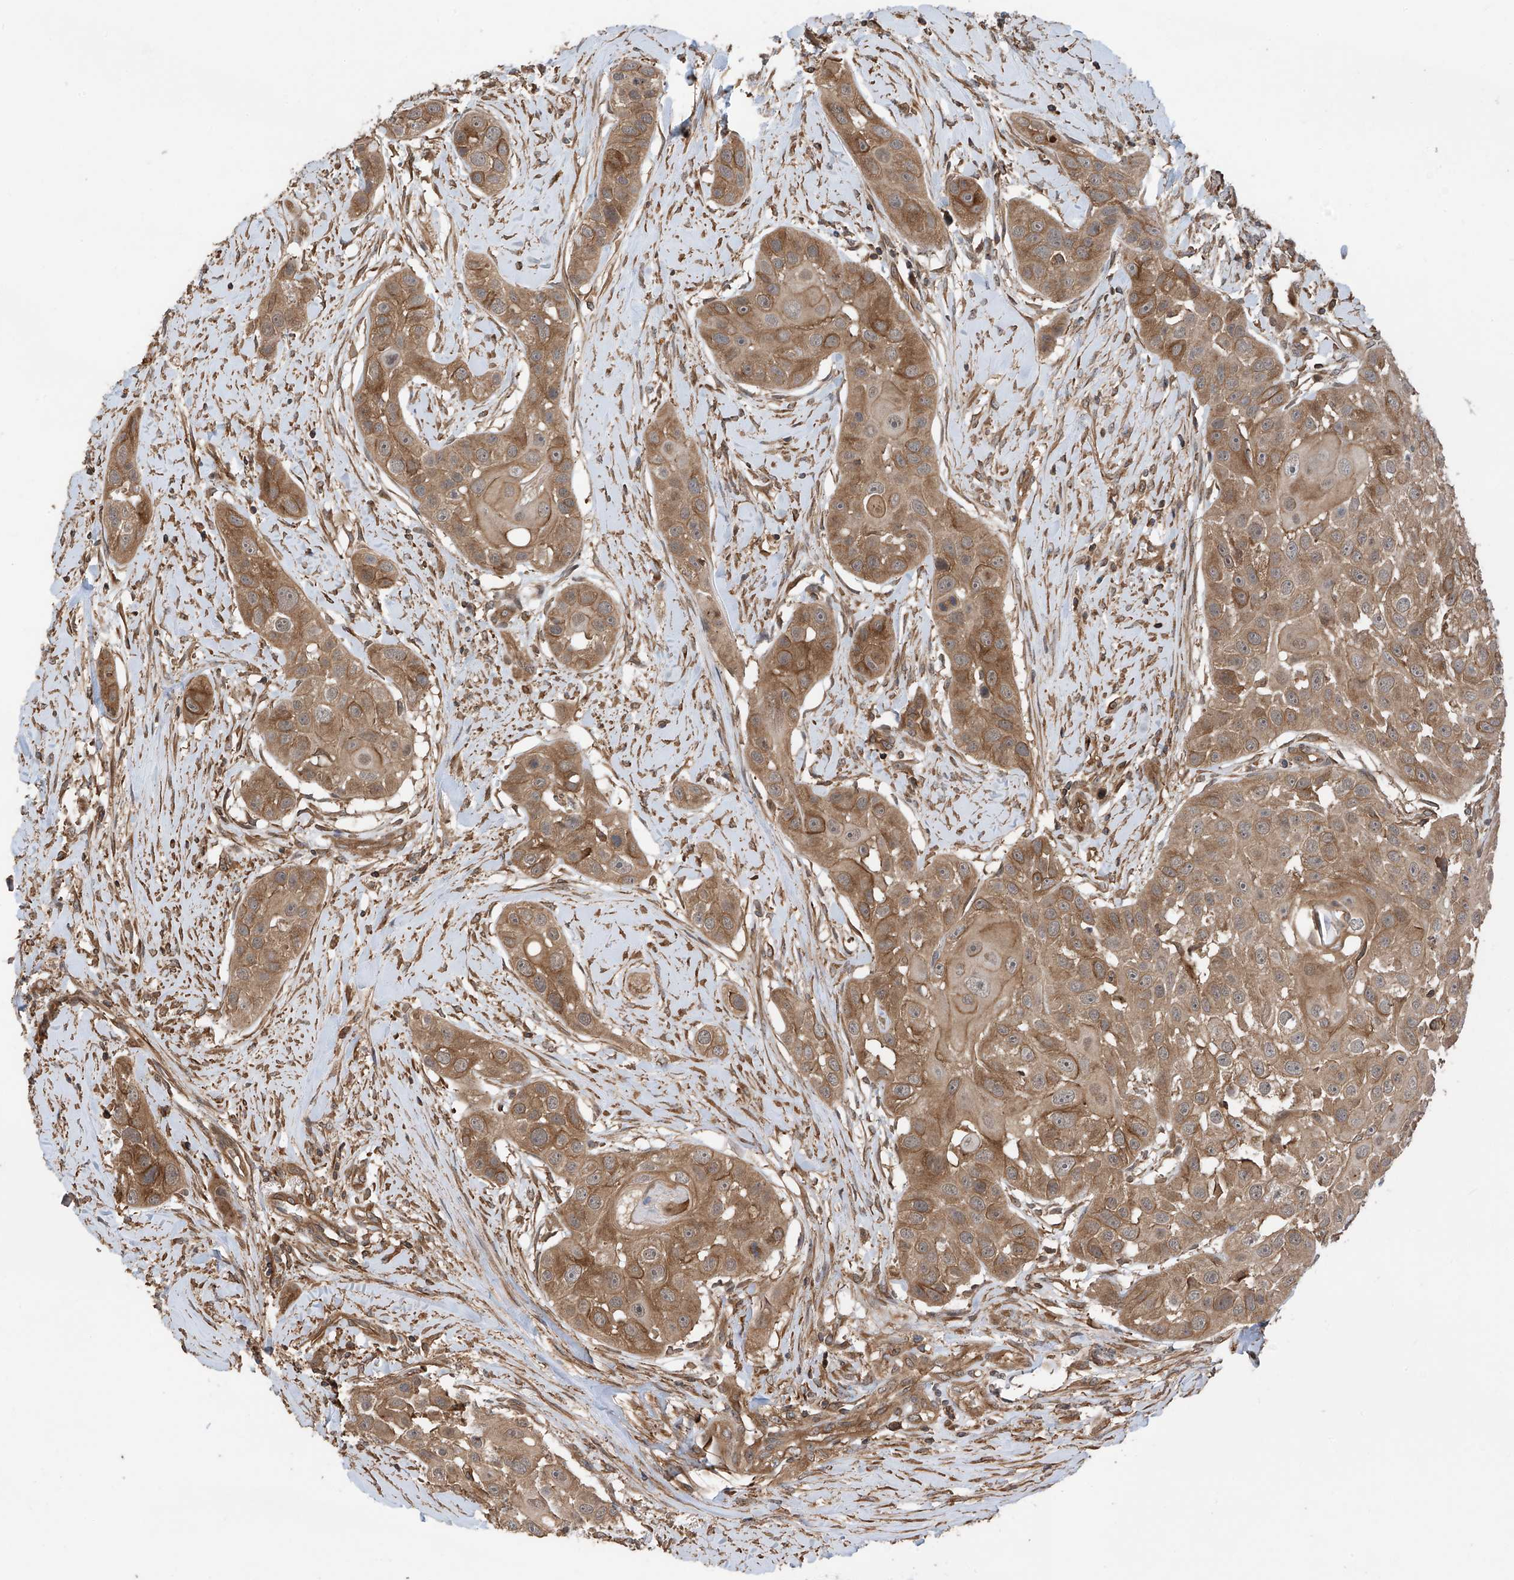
{"staining": {"intensity": "moderate", "quantity": ">75%", "location": "cytoplasmic/membranous"}, "tissue": "head and neck cancer", "cell_type": "Tumor cells", "image_type": "cancer", "snomed": [{"axis": "morphology", "description": "Normal tissue, NOS"}, {"axis": "morphology", "description": "Squamous cell carcinoma, NOS"}, {"axis": "topography", "description": "Skeletal muscle"}, {"axis": "topography", "description": "Head-Neck"}], "caption": "Immunohistochemical staining of squamous cell carcinoma (head and neck) displays medium levels of moderate cytoplasmic/membranous expression in approximately >75% of tumor cells.", "gene": "RPAIN", "patient": {"sex": "male", "age": 51}}